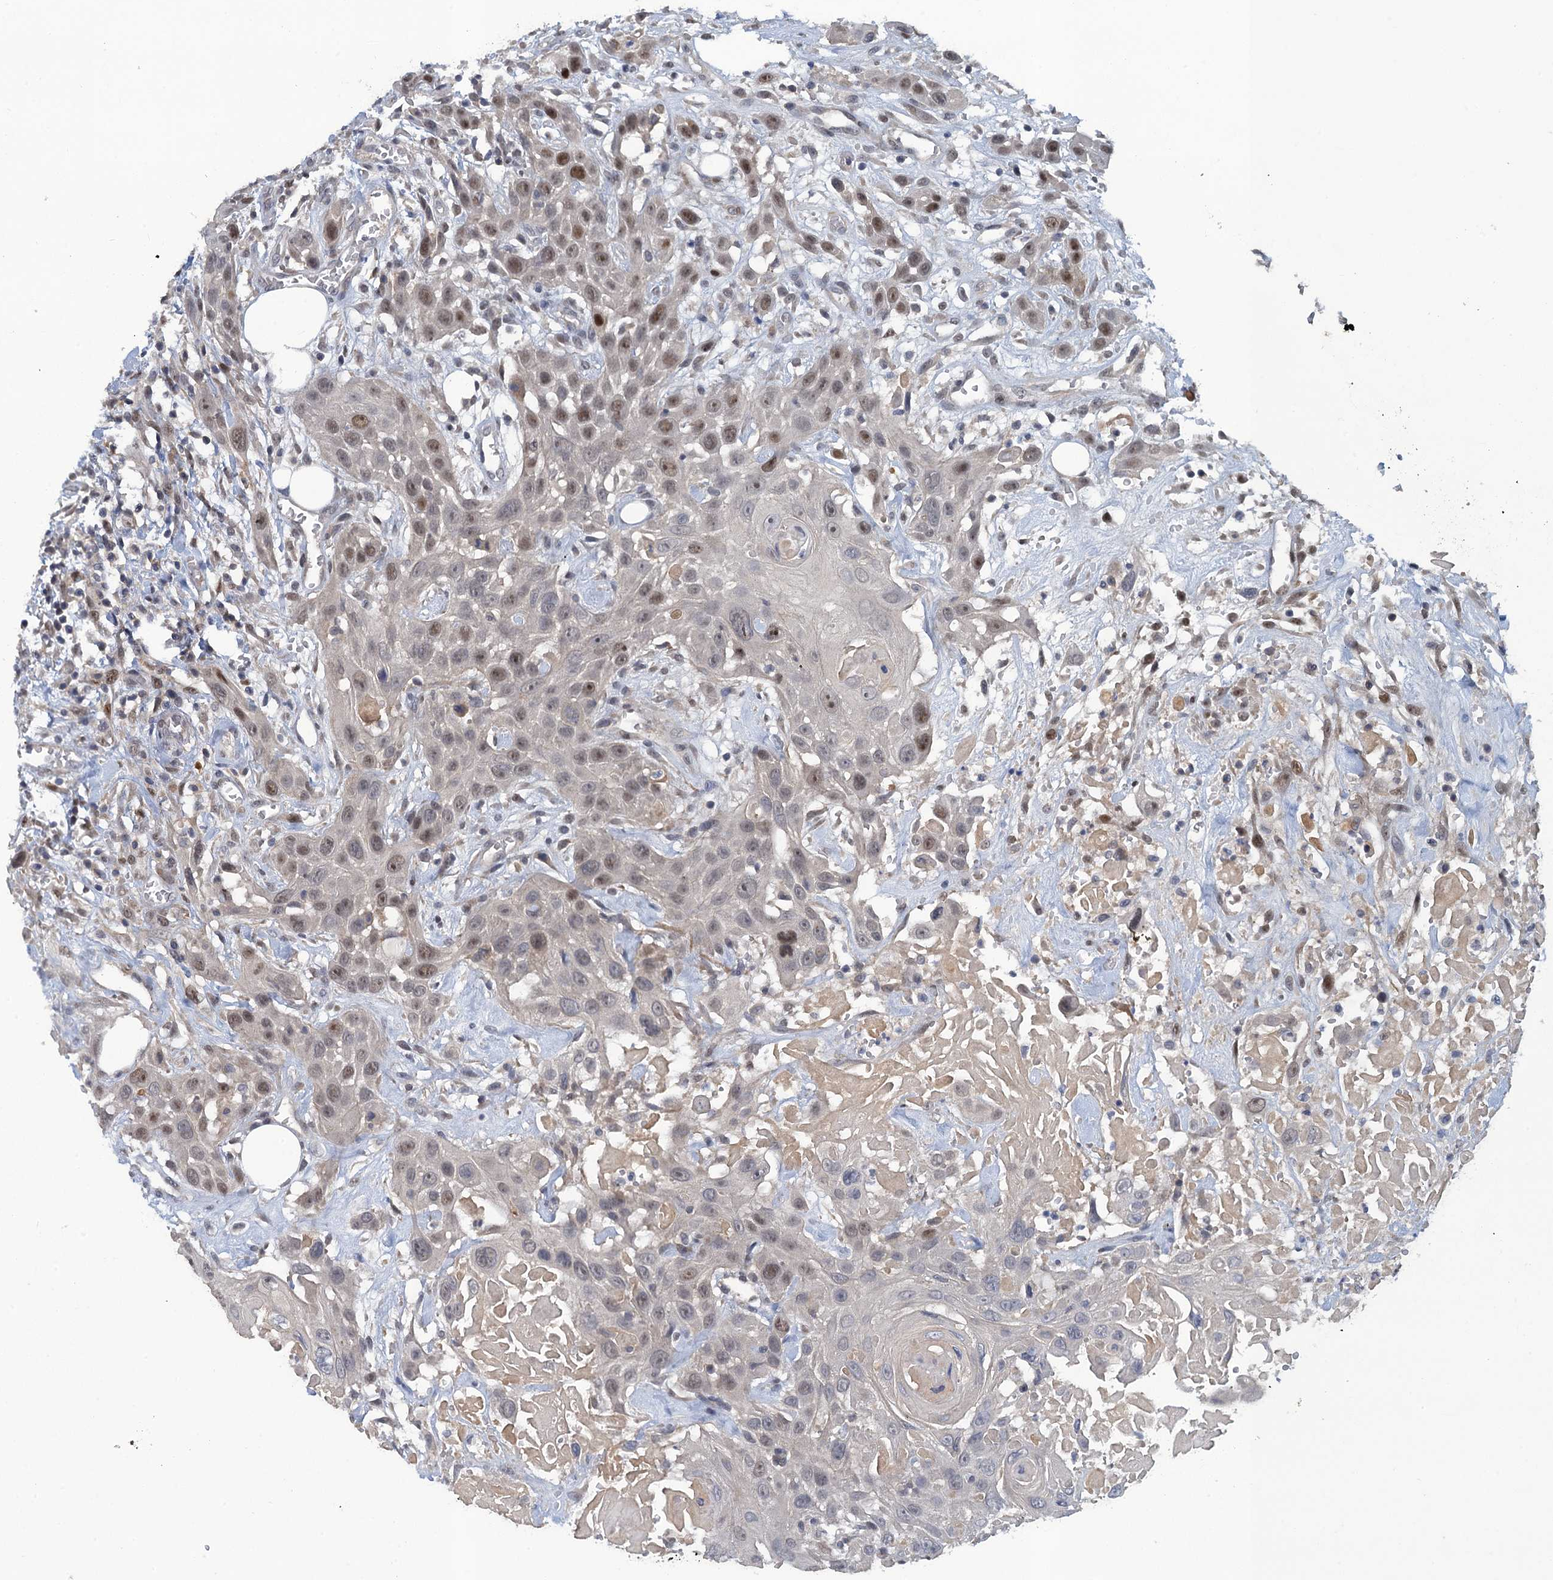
{"staining": {"intensity": "weak", "quantity": "25%-75%", "location": "nuclear"}, "tissue": "head and neck cancer", "cell_type": "Tumor cells", "image_type": "cancer", "snomed": [{"axis": "morphology", "description": "Squamous cell carcinoma, NOS"}, {"axis": "topography", "description": "Head-Neck"}], "caption": "IHC micrograph of neoplastic tissue: human head and neck squamous cell carcinoma stained using IHC shows low levels of weak protein expression localized specifically in the nuclear of tumor cells, appearing as a nuclear brown color.", "gene": "MRFAP1", "patient": {"sex": "male", "age": 81}}